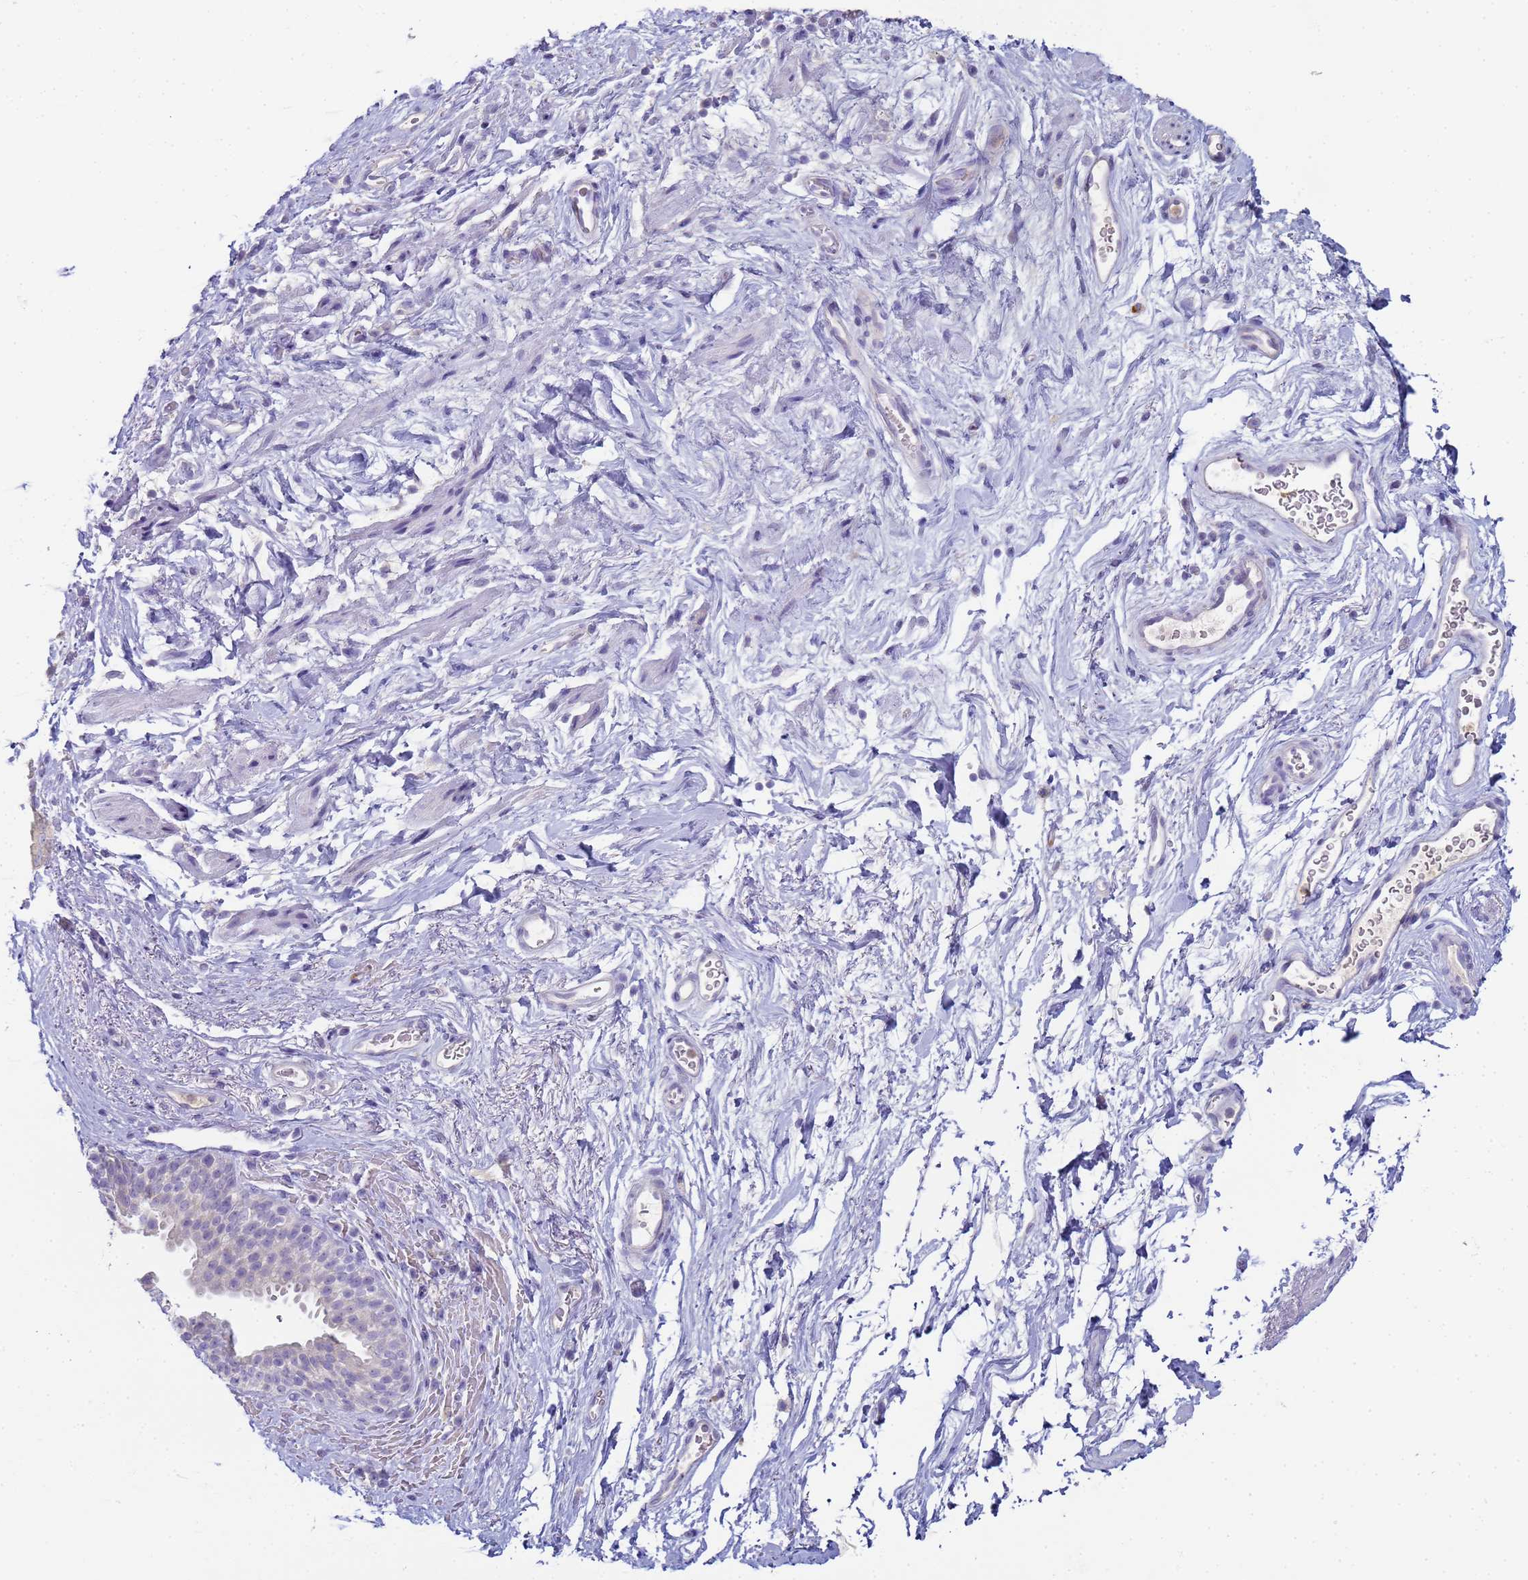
{"staining": {"intensity": "negative", "quantity": "none", "location": "none"}, "tissue": "smooth muscle", "cell_type": "Smooth muscle cells", "image_type": "normal", "snomed": [{"axis": "morphology", "description": "Normal tissue, NOS"}, {"axis": "topography", "description": "Smooth muscle"}, {"axis": "topography", "description": "Peripheral nerve tissue"}], "caption": "IHC micrograph of normal smooth muscle stained for a protein (brown), which displays no expression in smooth muscle cells. (Stains: DAB (3,3'-diaminobenzidine) immunohistochemistry with hematoxylin counter stain, Microscopy: brightfield microscopy at high magnification).", "gene": "CR1", "patient": {"sex": "male", "age": 69}}